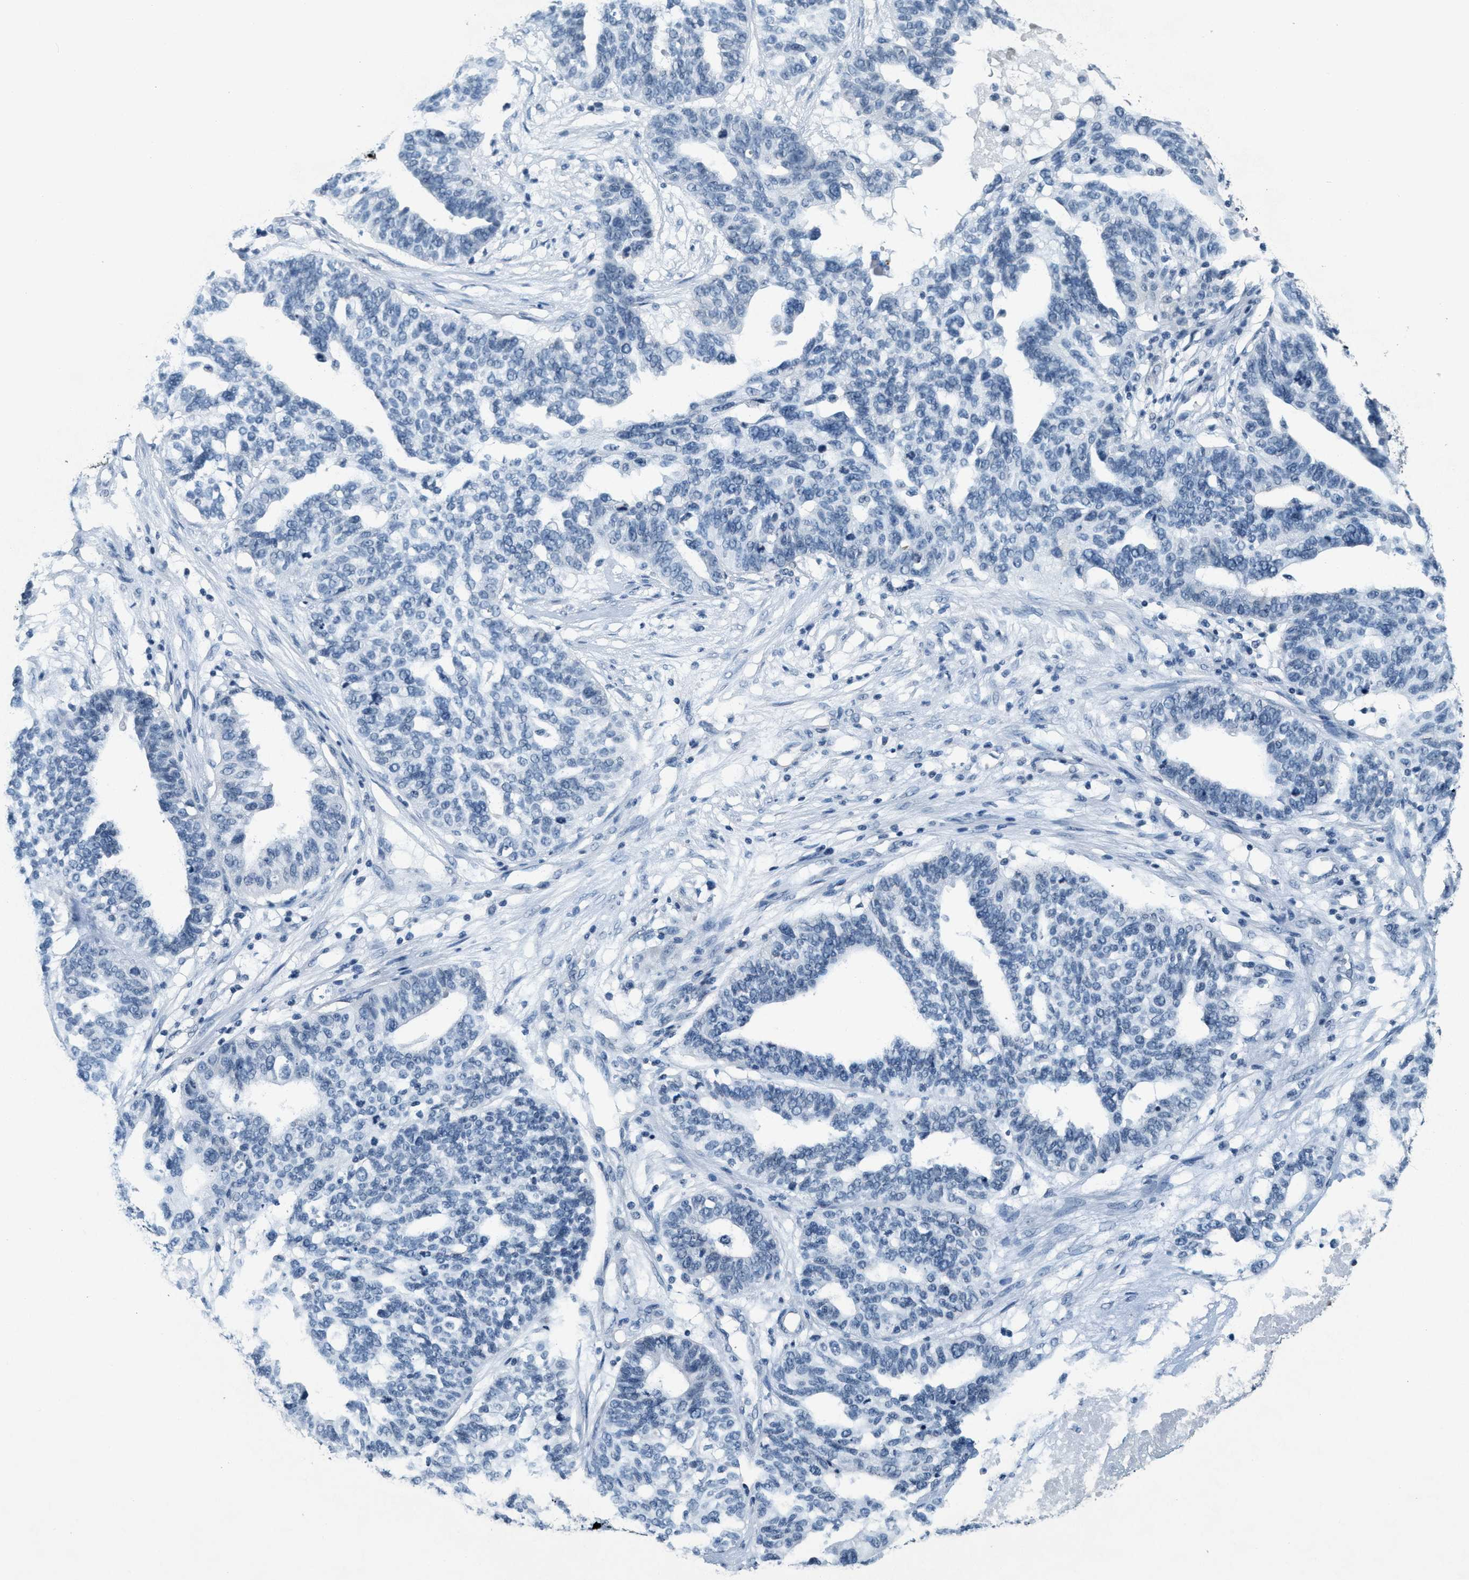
{"staining": {"intensity": "negative", "quantity": "none", "location": "none"}, "tissue": "ovarian cancer", "cell_type": "Tumor cells", "image_type": "cancer", "snomed": [{"axis": "morphology", "description": "Cystadenocarcinoma, serous, NOS"}, {"axis": "topography", "description": "Ovary"}], "caption": "High magnification brightfield microscopy of serous cystadenocarcinoma (ovarian) stained with DAB (3,3'-diaminobenzidine) (brown) and counterstained with hematoxylin (blue): tumor cells show no significant expression. The staining is performed using DAB brown chromogen with nuclei counter-stained in using hematoxylin.", "gene": "CA4", "patient": {"sex": "female", "age": 59}}